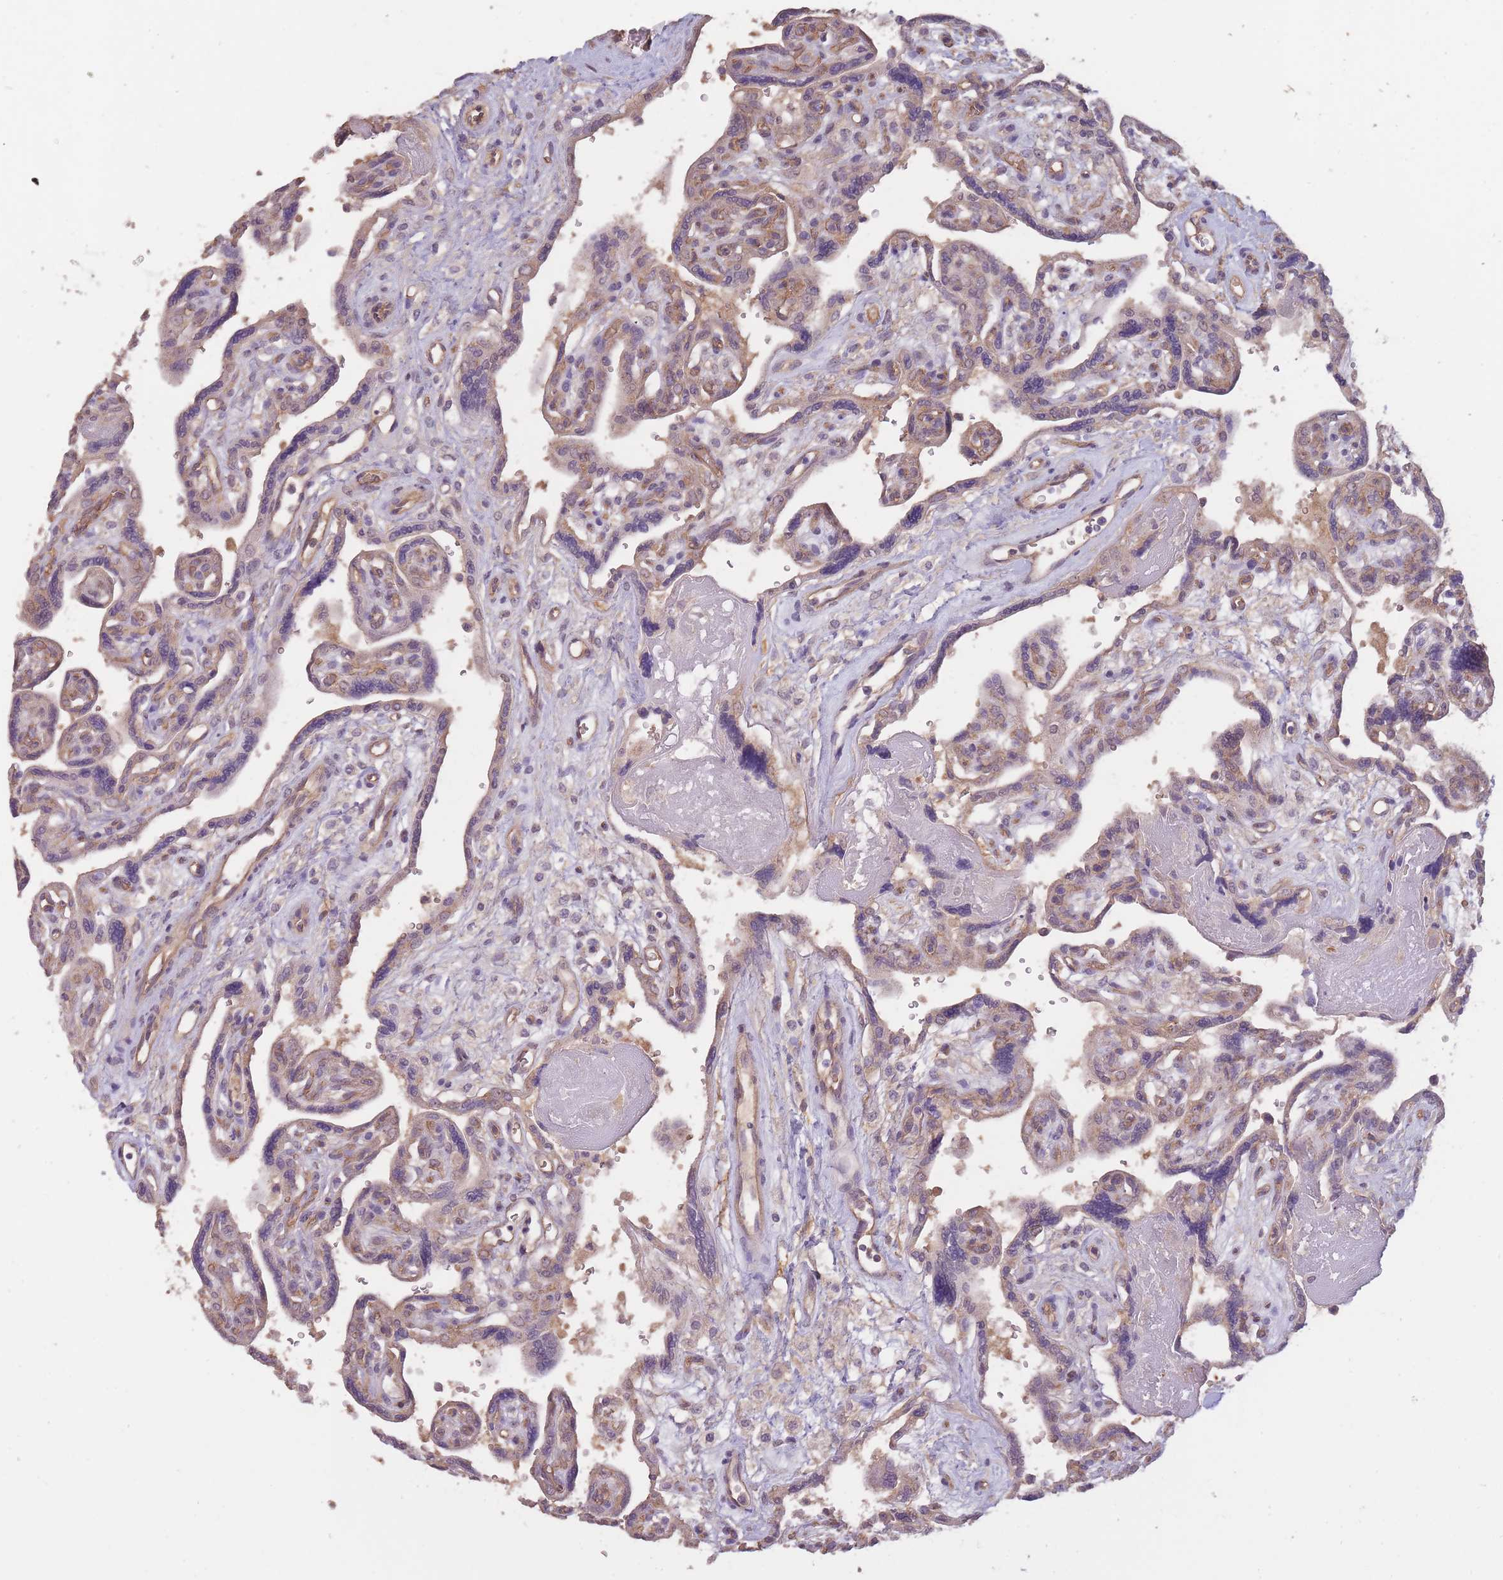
{"staining": {"intensity": "weak", "quantity": "25%-75%", "location": "cytoplasmic/membranous"}, "tissue": "placenta", "cell_type": "Decidual cells", "image_type": "normal", "snomed": [{"axis": "morphology", "description": "Normal tissue, NOS"}, {"axis": "topography", "description": "Placenta"}], "caption": "High-power microscopy captured an IHC micrograph of unremarkable placenta, revealing weak cytoplasmic/membranous staining in about 25%-75% of decidual cells.", "gene": "KIAA1755", "patient": {"sex": "female", "age": 39}}